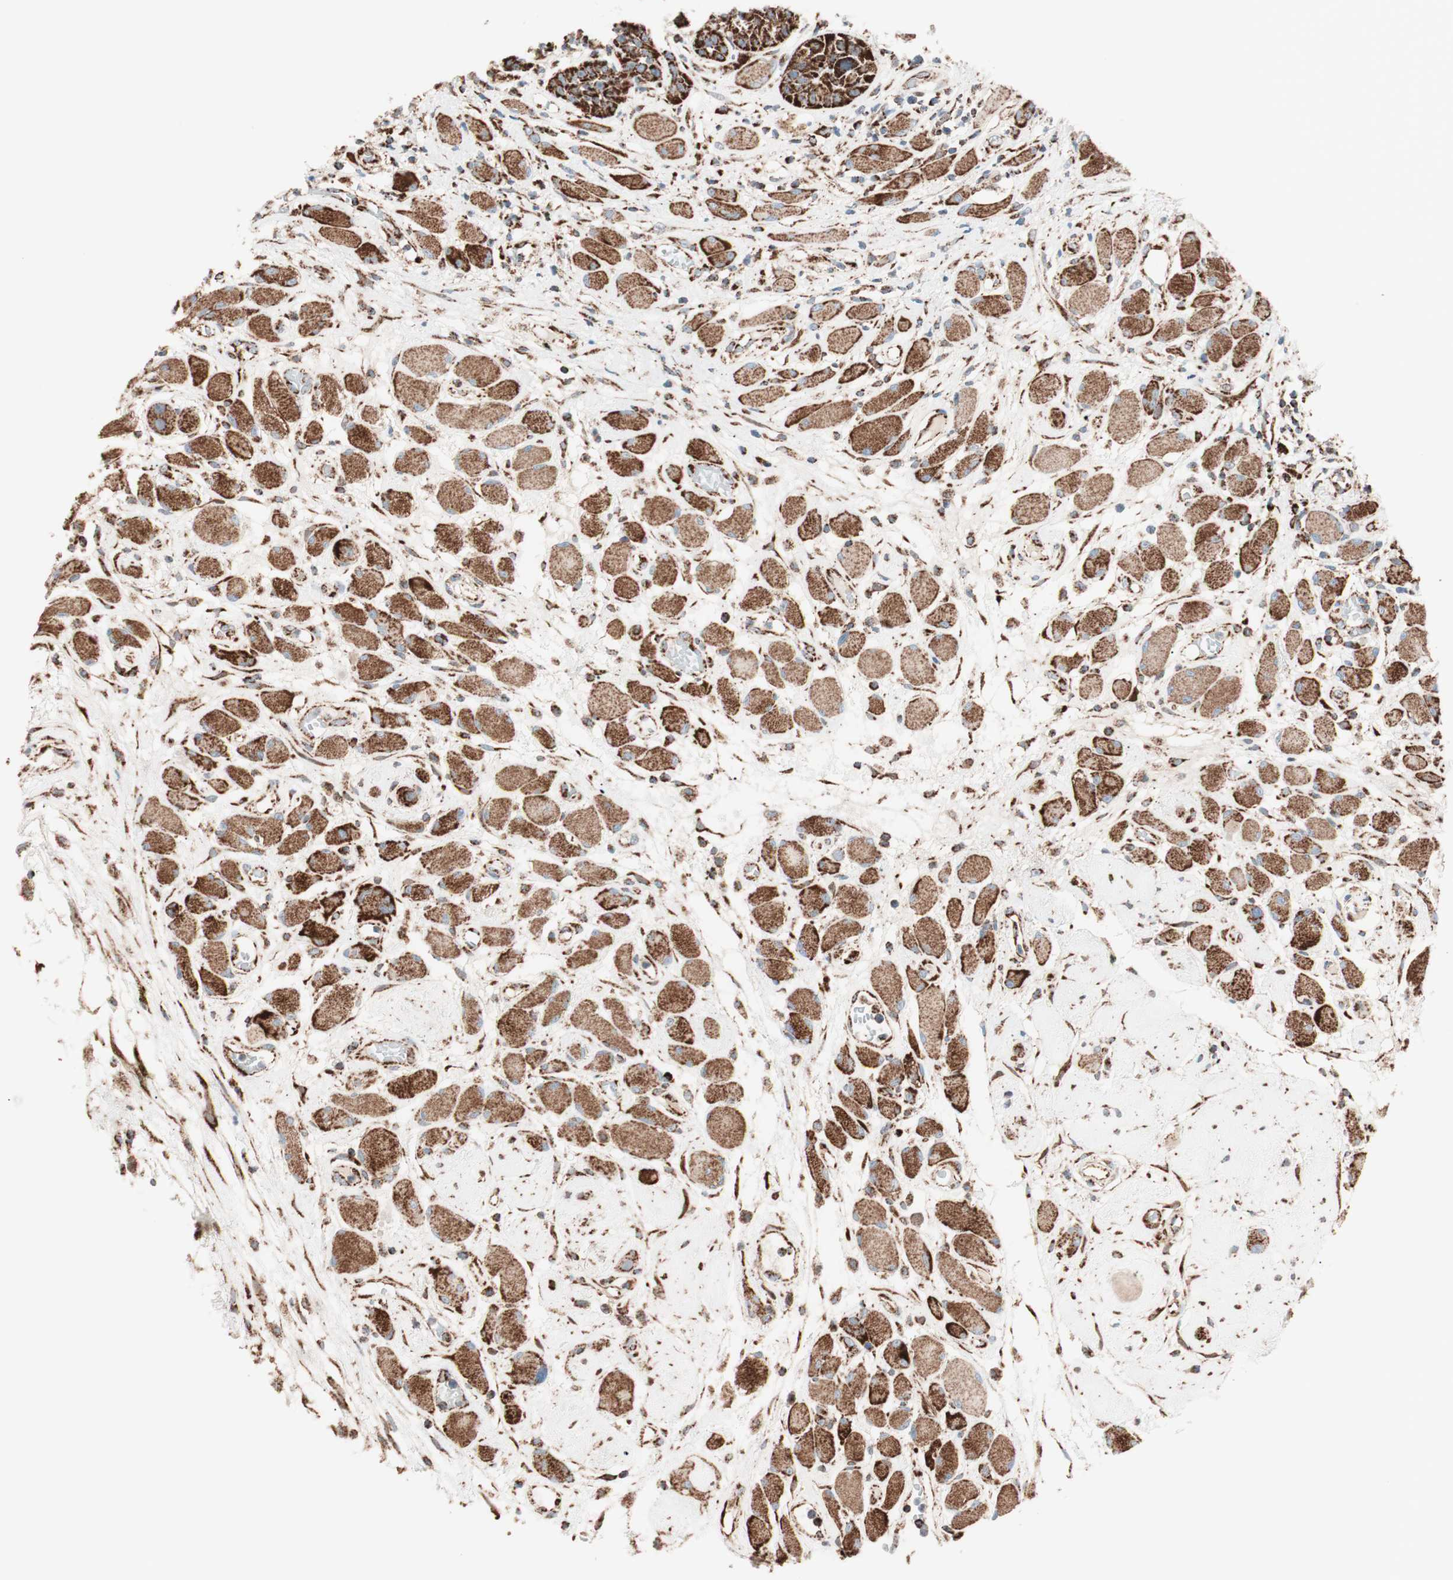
{"staining": {"intensity": "strong", "quantity": ">75%", "location": "cytoplasmic/membranous"}, "tissue": "head and neck cancer", "cell_type": "Tumor cells", "image_type": "cancer", "snomed": [{"axis": "morphology", "description": "Squamous cell carcinoma, NOS"}, {"axis": "topography", "description": "Head-Neck"}], "caption": "Head and neck cancer stained with a brown dye displays strong cytoplasmic/membranous positive expression in about >75% of tumor cells.", "gene": "TOMM22", "patient": {"sex": "male", "age": 62}}